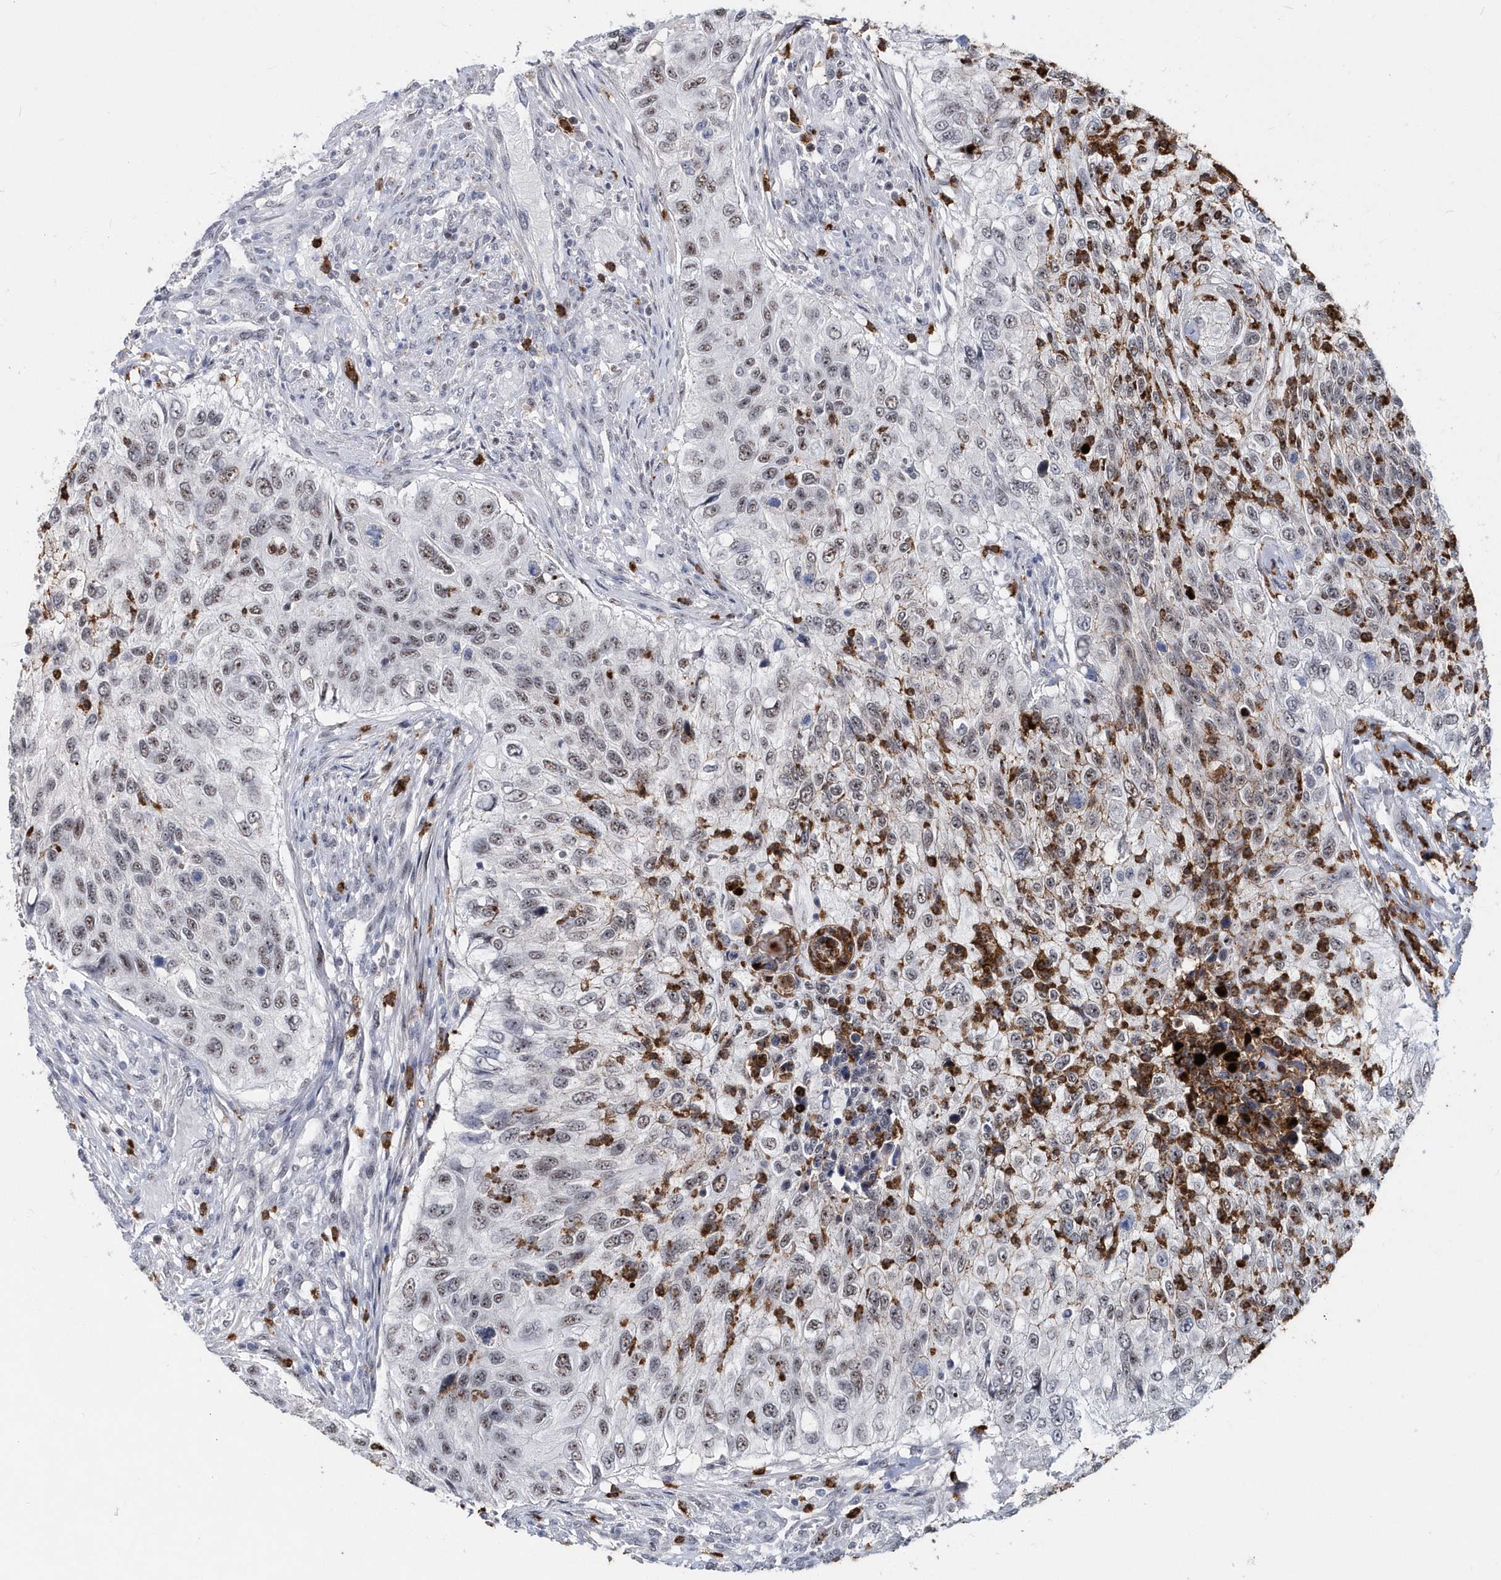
{"staining": {"intensity": "weak", "quantity": "<25%", "location": "nuclear"}, "tissue": "urothelial cancer", "cell_type": "Tumor cells", "image_type": "cancer", "snomed": [{"axis": "morphology", "description": "Urothelial carcinoma, High grade"}, {"axis": "topography", "description": "Urinary bladder"}], "caption": "Immunohistochemistry (IHC) micrograph of neoplastic tissue: human urothelial carcinoma (high-grade) stained with DAB demonstrates no significant protein staining in tumor cells. (DAB immunohistochemistry, high magnification).", "gene": "ASCL4", "patient": {"sex": "female", "age": 60}}